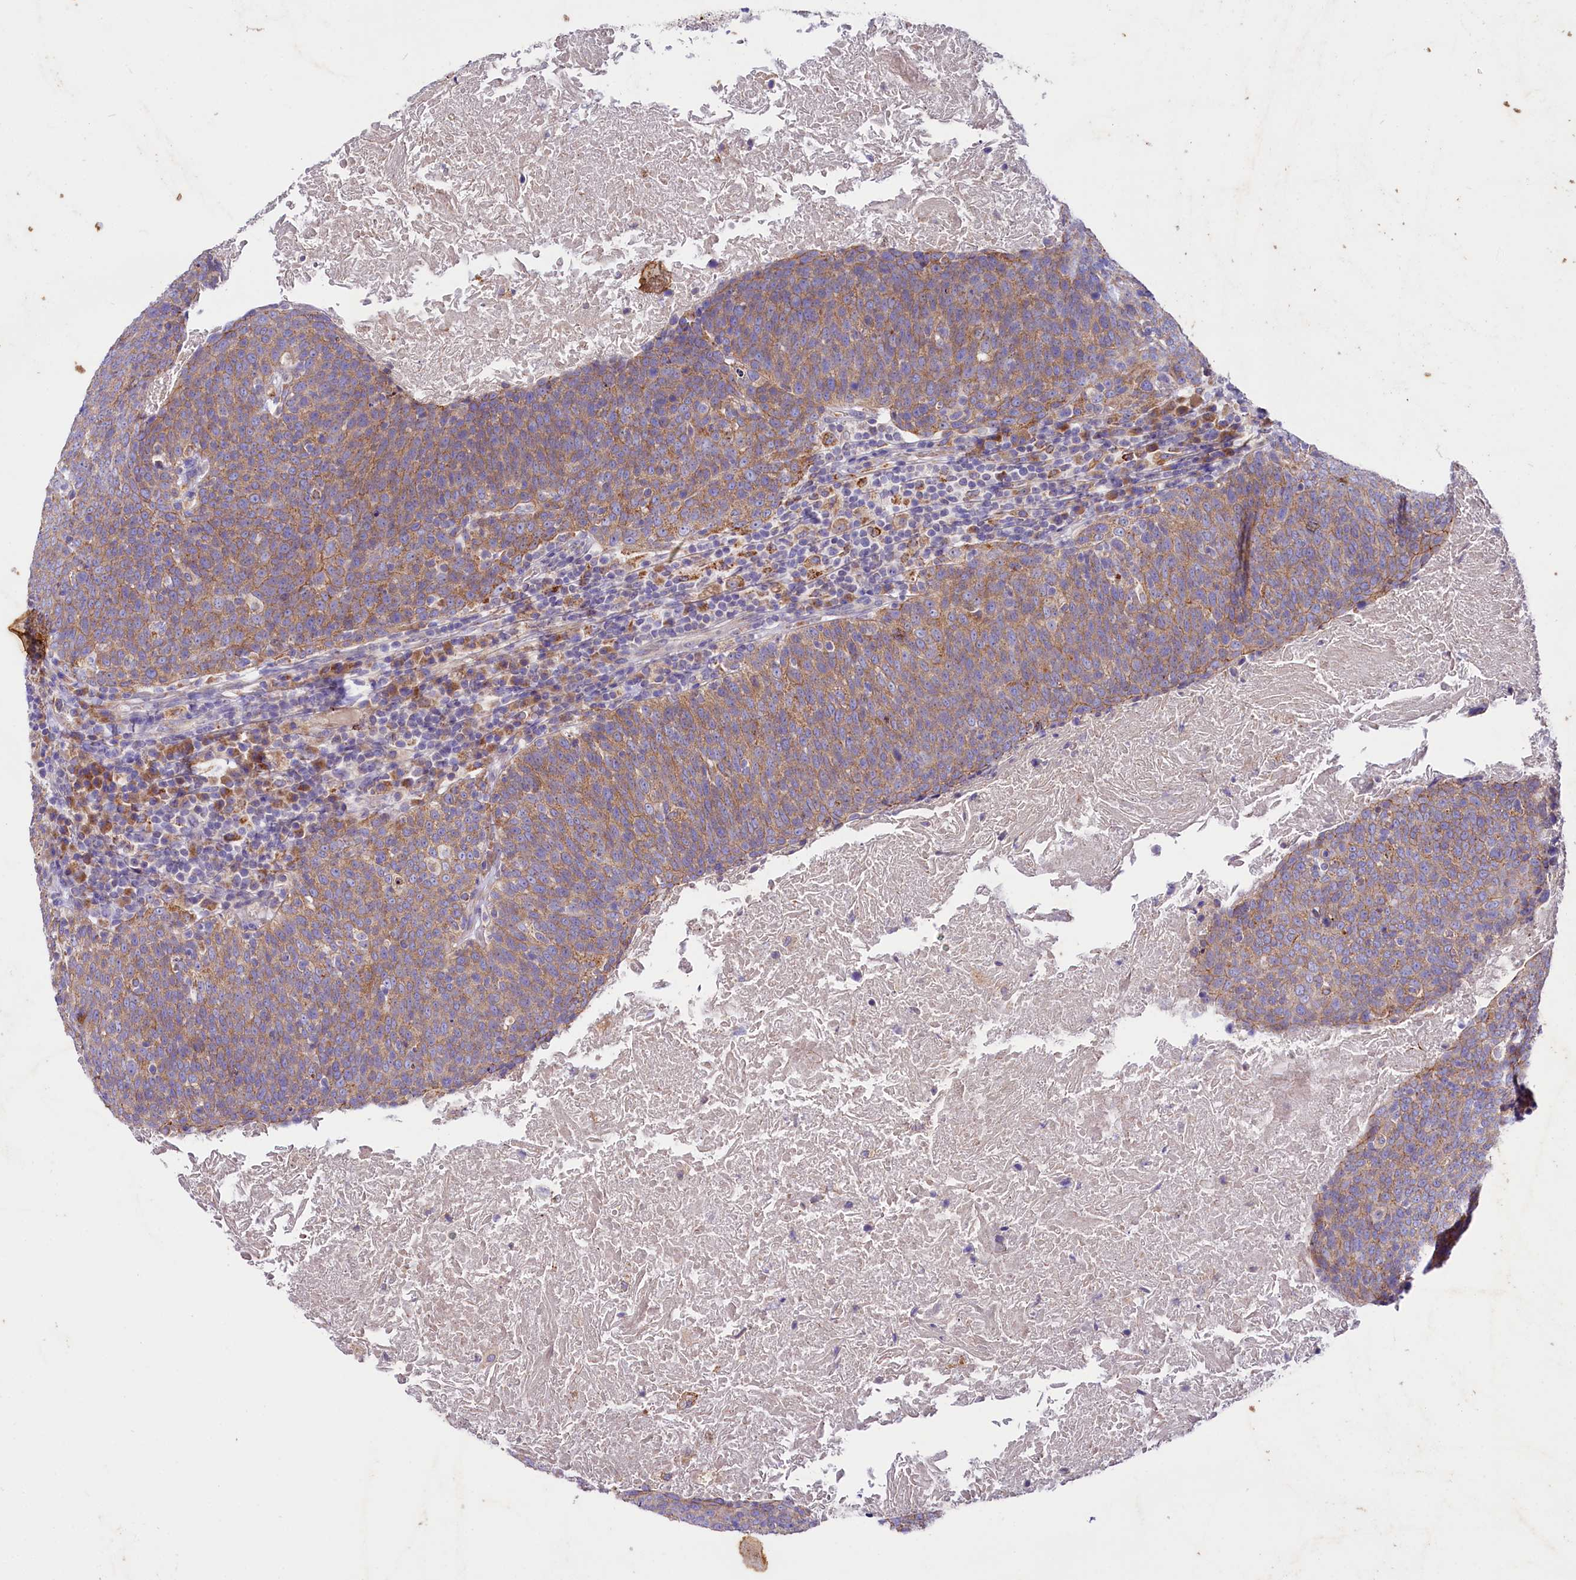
{"staining": {"intensity": "moderate", "quantity": ">75%", "location": "cytoplasmic/membranous"}, "tissue": "head and neck cancer", "cell_type": "Tumor cells", "image_type": "cancer", "snomed": [{"axis": "morphology", "description": "Squamous cell carcinoma, NOS"}, {"axis": "morphology", "description": "Squamous cell carcinoma, metastatic, NOS"}, {"axis": "topography", "description": "Lymph node"}, {"axis": "topography", "description": "Head-Neck"}], "caption": "Metastatic squamous cell carcinoma (head and neck) stained for a protein displays moderate cytoplasmic/membranous positivity in tumor cells. The staining was performed using DAB, with brown indicating positive protein expression. Nuclei are stained blue with hematoxylin.", "gene": "SACM1L", "patient": {"sex": "male", "age": 62}}